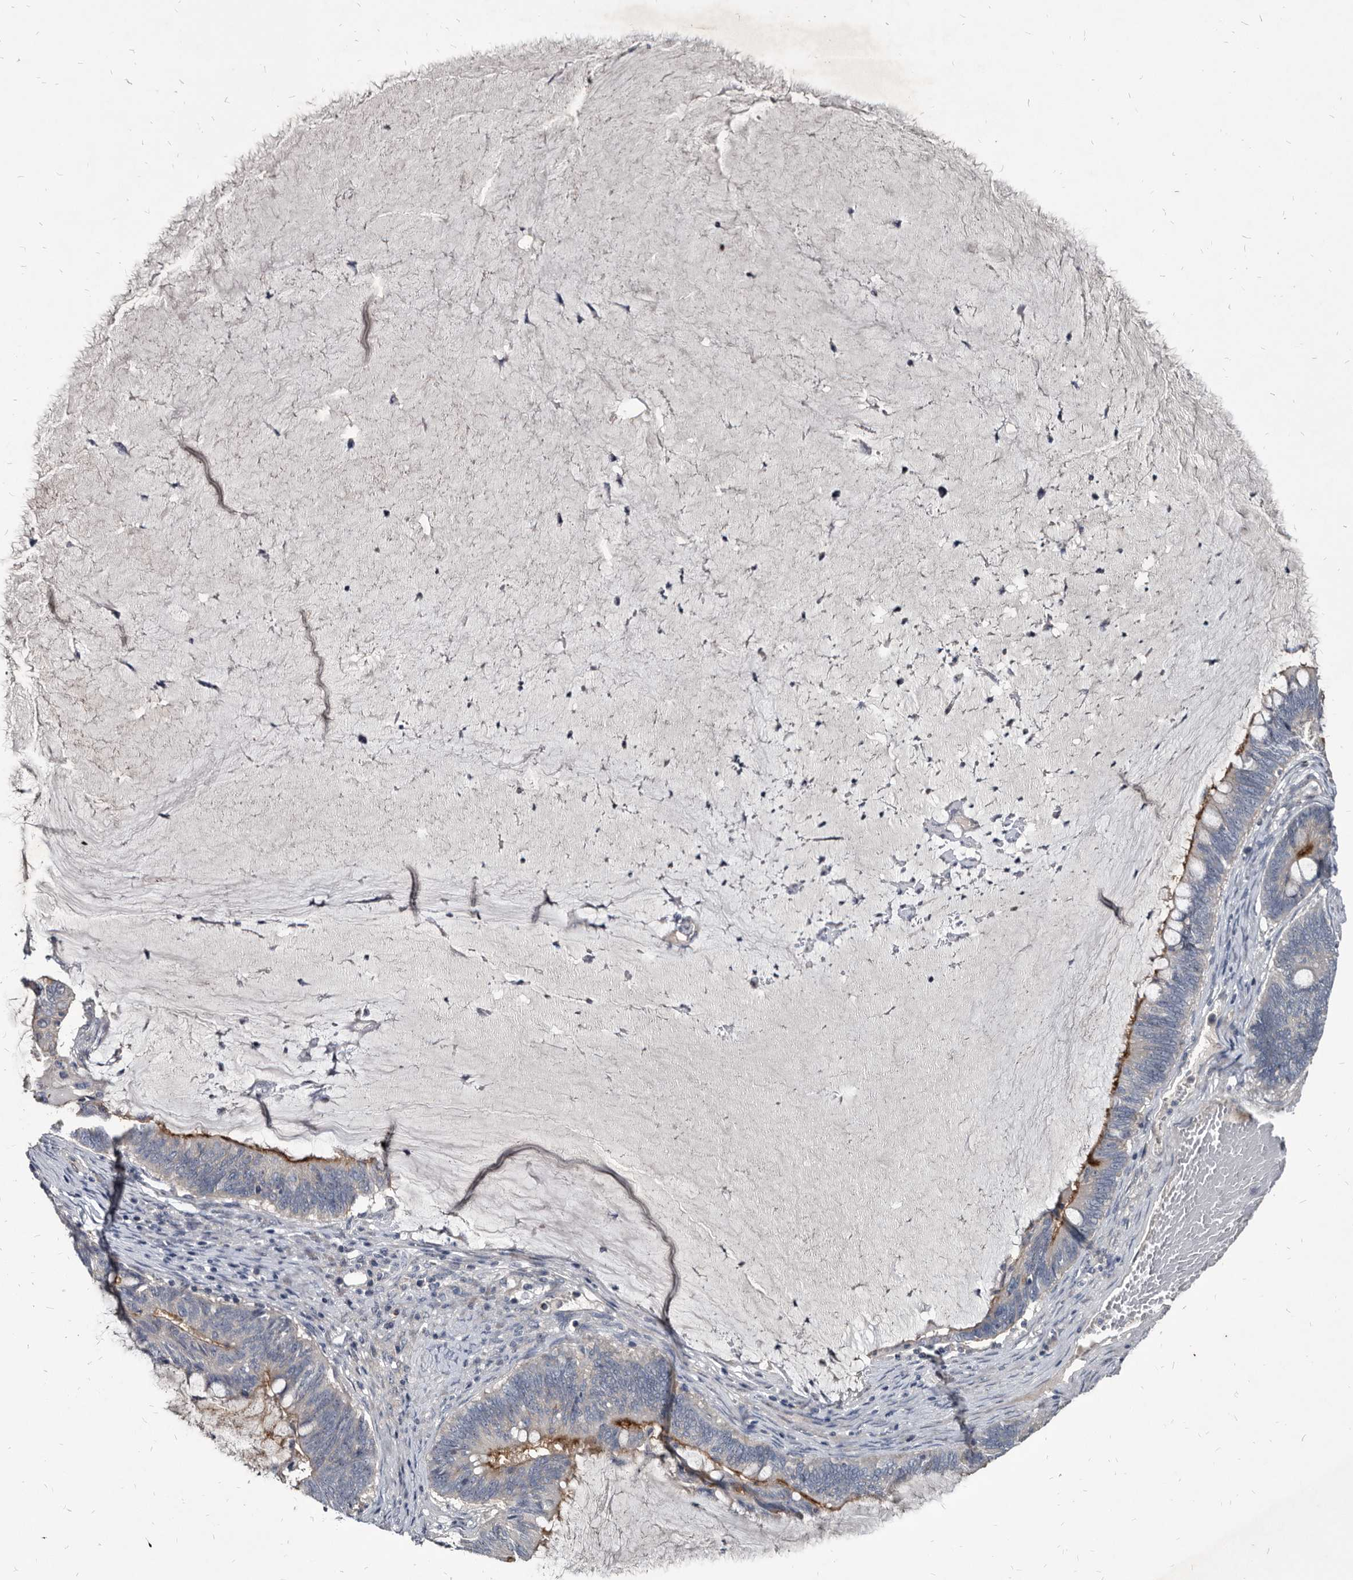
{"staining": {"intensity": "moderate", "quantity": "25%-75%", "location": "cytoplasmic/membranous"}, "tissue": "ovarian cancer", "cell_type": "Tumor cells", "image_type": "cancer", "snomed": [{"axis": "morphology", "description": "Cystadenocarcinoma, mucinous, NOS"}, {"axis": "topography", "description": "Ovary"}], "caption": "Immunohistochemistry histopathology image of ovarian cancer (mucinous cystadenocarcinoma) stained for a protein (brown), which shows medium levels of moderate cytoplasmic/membranous positivity in approximately 25%-75% of tumor cells.", "gene": "PRSS8", "patient": {"sex": "female", "age": 61}}